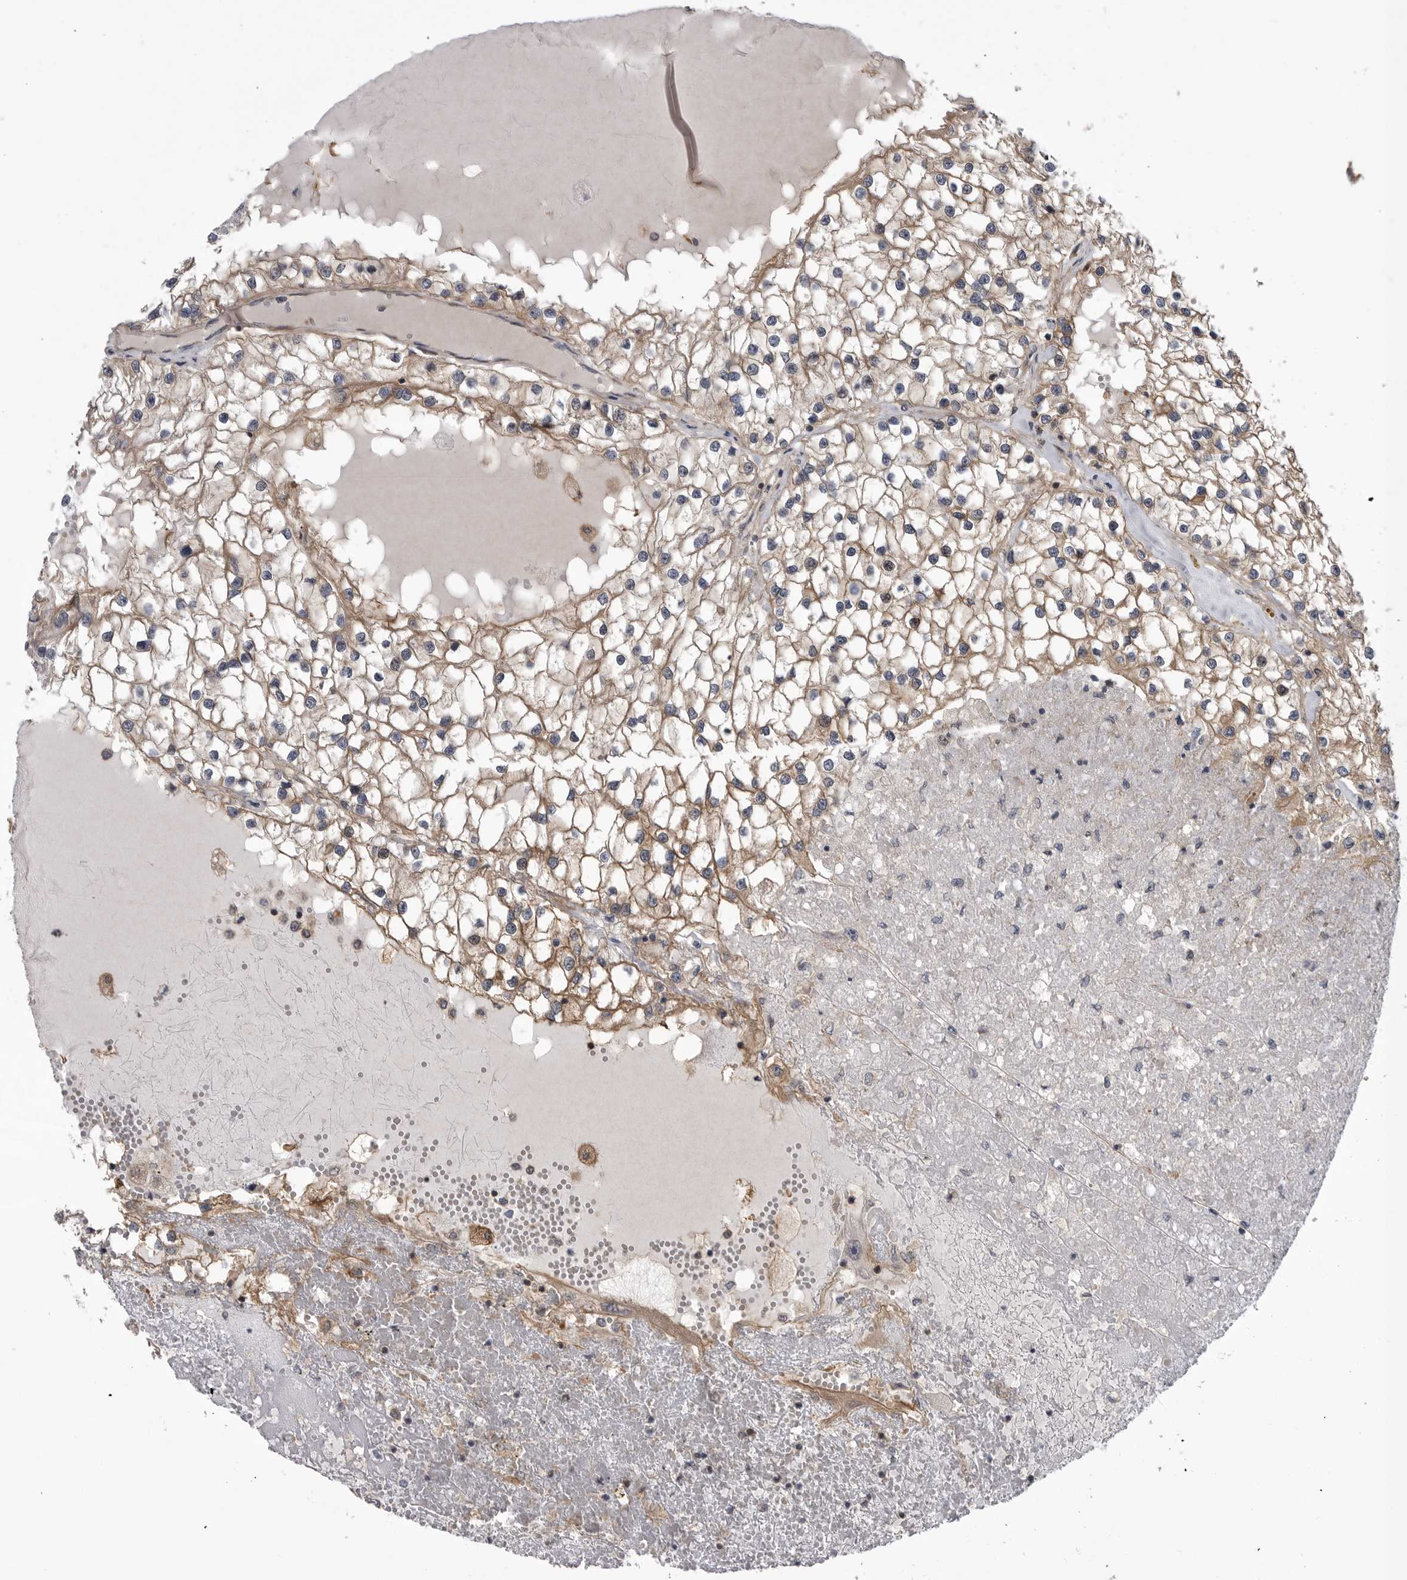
{"staining": {"intensity": "weak", "quantity": ">75%", "location": "cytoplasmic/membranous"}, "tissue": "renal cancer", "cell_type": "Tumor cells", "image_type": "cancer", "snomed": [{"axis": "morphology", "description": "Adenocarcinoma, NOS"}, {"axis": "topography", "description": "Kidney"}], "caption": "Immunohistochemical staining of human adenocarcinoma (renal) exhibits weak cytoplasmic/membranous protein expression in approximately >75% of tumor cells.", "gene": "RAB3GAP2", "patient": {"sex": "male", "age": 68}}